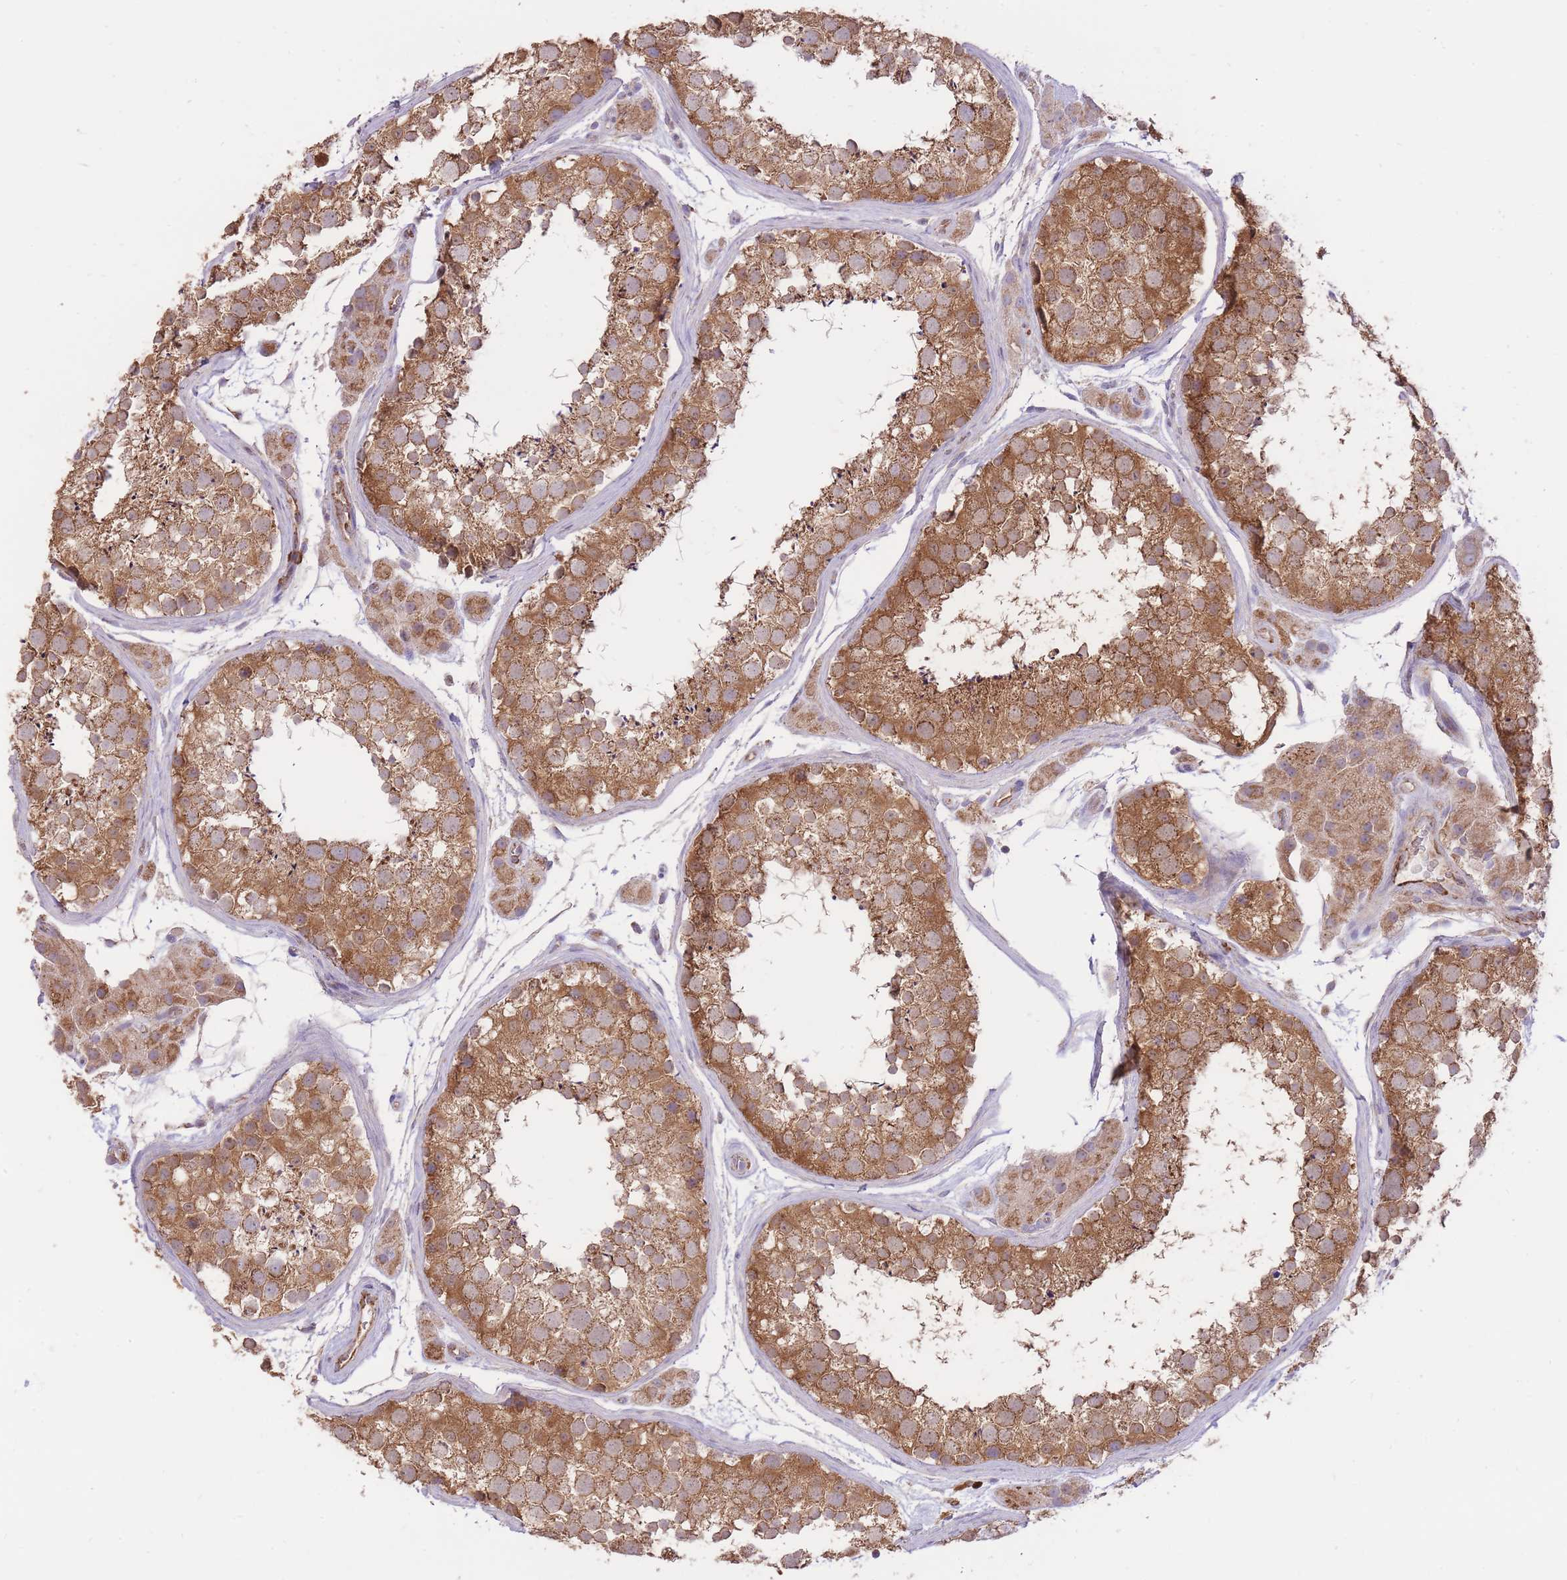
{"staining": {"intensity": "moderate", "quantity": ">75%", "location": "cytoplasmic/membranous"}, "tissue": "testis", "cell_type": "Cells in seminiferous ducts", "image_type": "normal", "snomed": [{"axis": "morphology", "description": "Normal tissue, NOS"}, {"axis": "topography", "description": "Testis"}], "caption": "Unremarkable testis displays moderate cytoplasmic/membranous positivity in approximately >75% of cells in seminiferous ducts.", "gene": "PREP", "patient": {"sex": "male", "age": 41}}